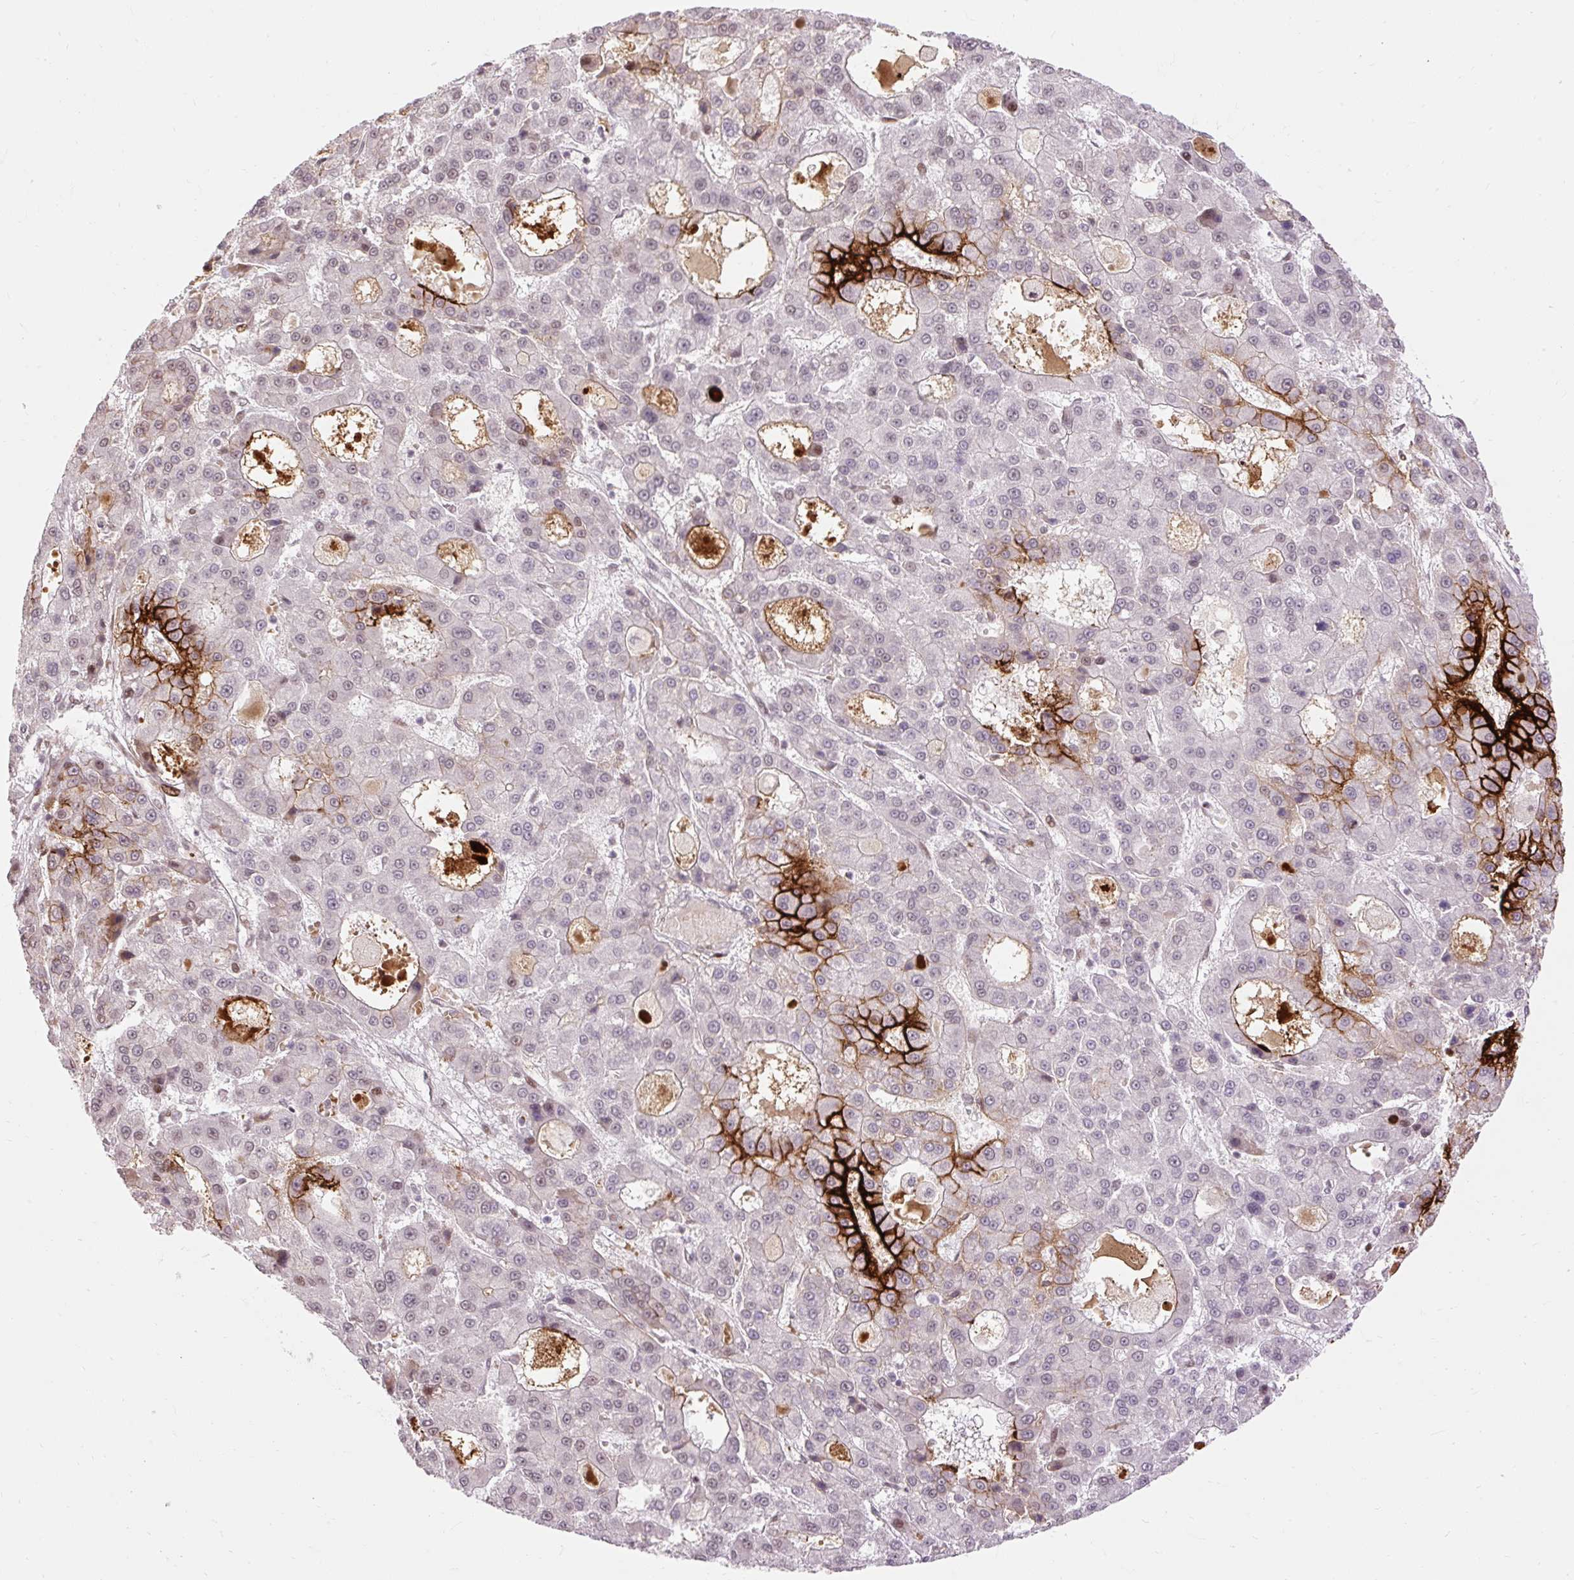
{"staining": {"intensity": "strong", "quantity": "<25%", "location": "cytoplasmic/membranous"}, "tissue": "liver cancer", "cell_type": "Tumor cells", "image_type": "cancer", "snomed": [{"axis": "morphology", "description": "Carcinoma, Hepatocellular, NOS"}, {"axis": "topography", "description": "Liver"}], "caption": "Liver cancer stained with immunohistochemistry demonstrates strong cytoplasmic/membranous expression in approximately <25% of tumor cells.", "gene": "RIPPLY3", "patient": {"sex": "male", "age": 70}}